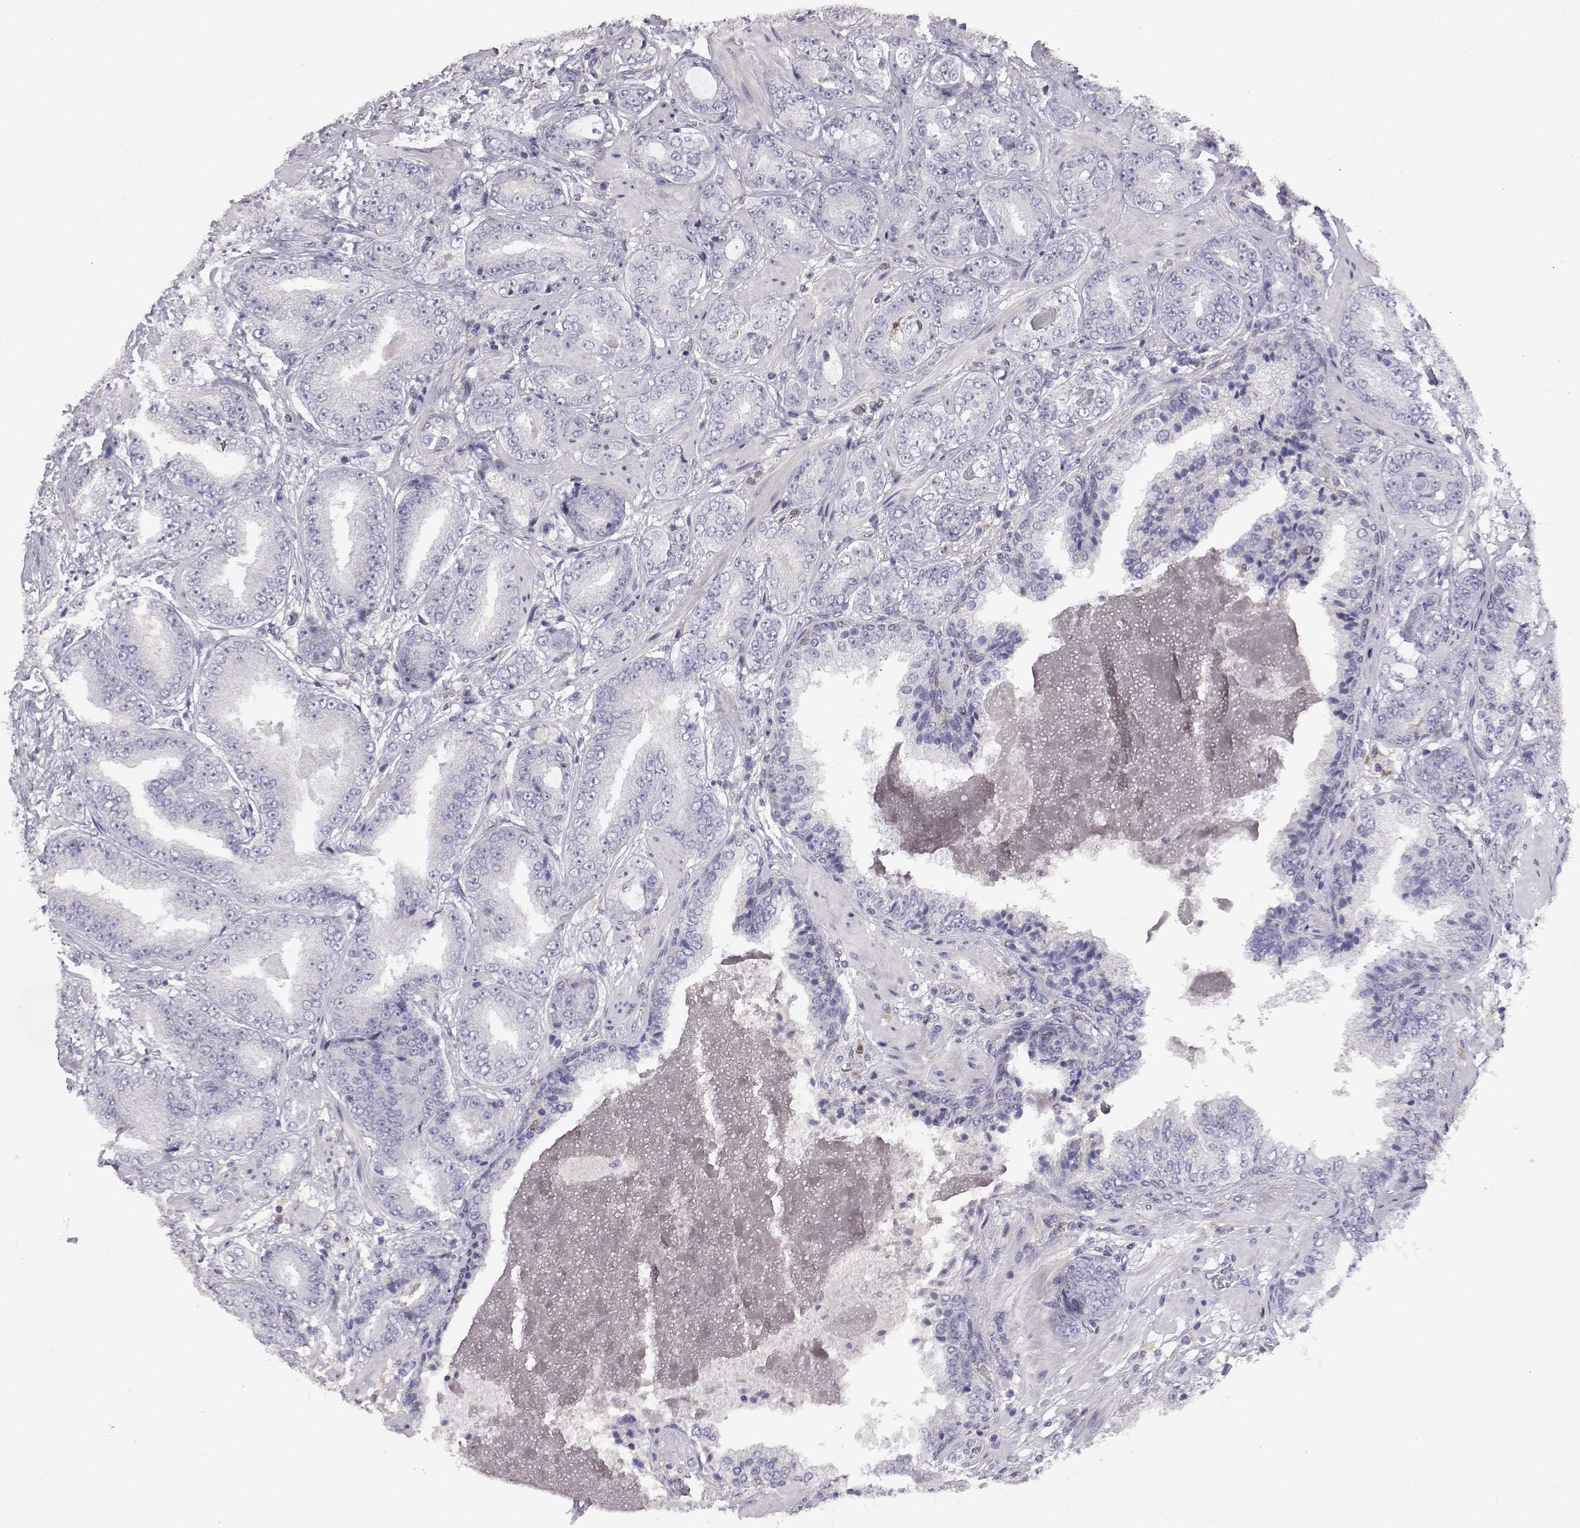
{"staining": {"intensity": "negative", "quantity": "none", "location": "none"}, "tissue": "prostate cancer", "cell_type": "Tumor cells", "image_type": "cancer", "snomed": [{"axis": "morphology", "description": "Adenocarcinoma, Low grade"}, {"axis": "topography", "description": "Prostate"}], "caption": "An immunohistochemistry (IHC) photomicrograph of prostate cancer is shown. There is no staining in tumor cells of prostate cancer.", "gene": "AKR1B1", "patient": {"sex": "male", "age": 60}}